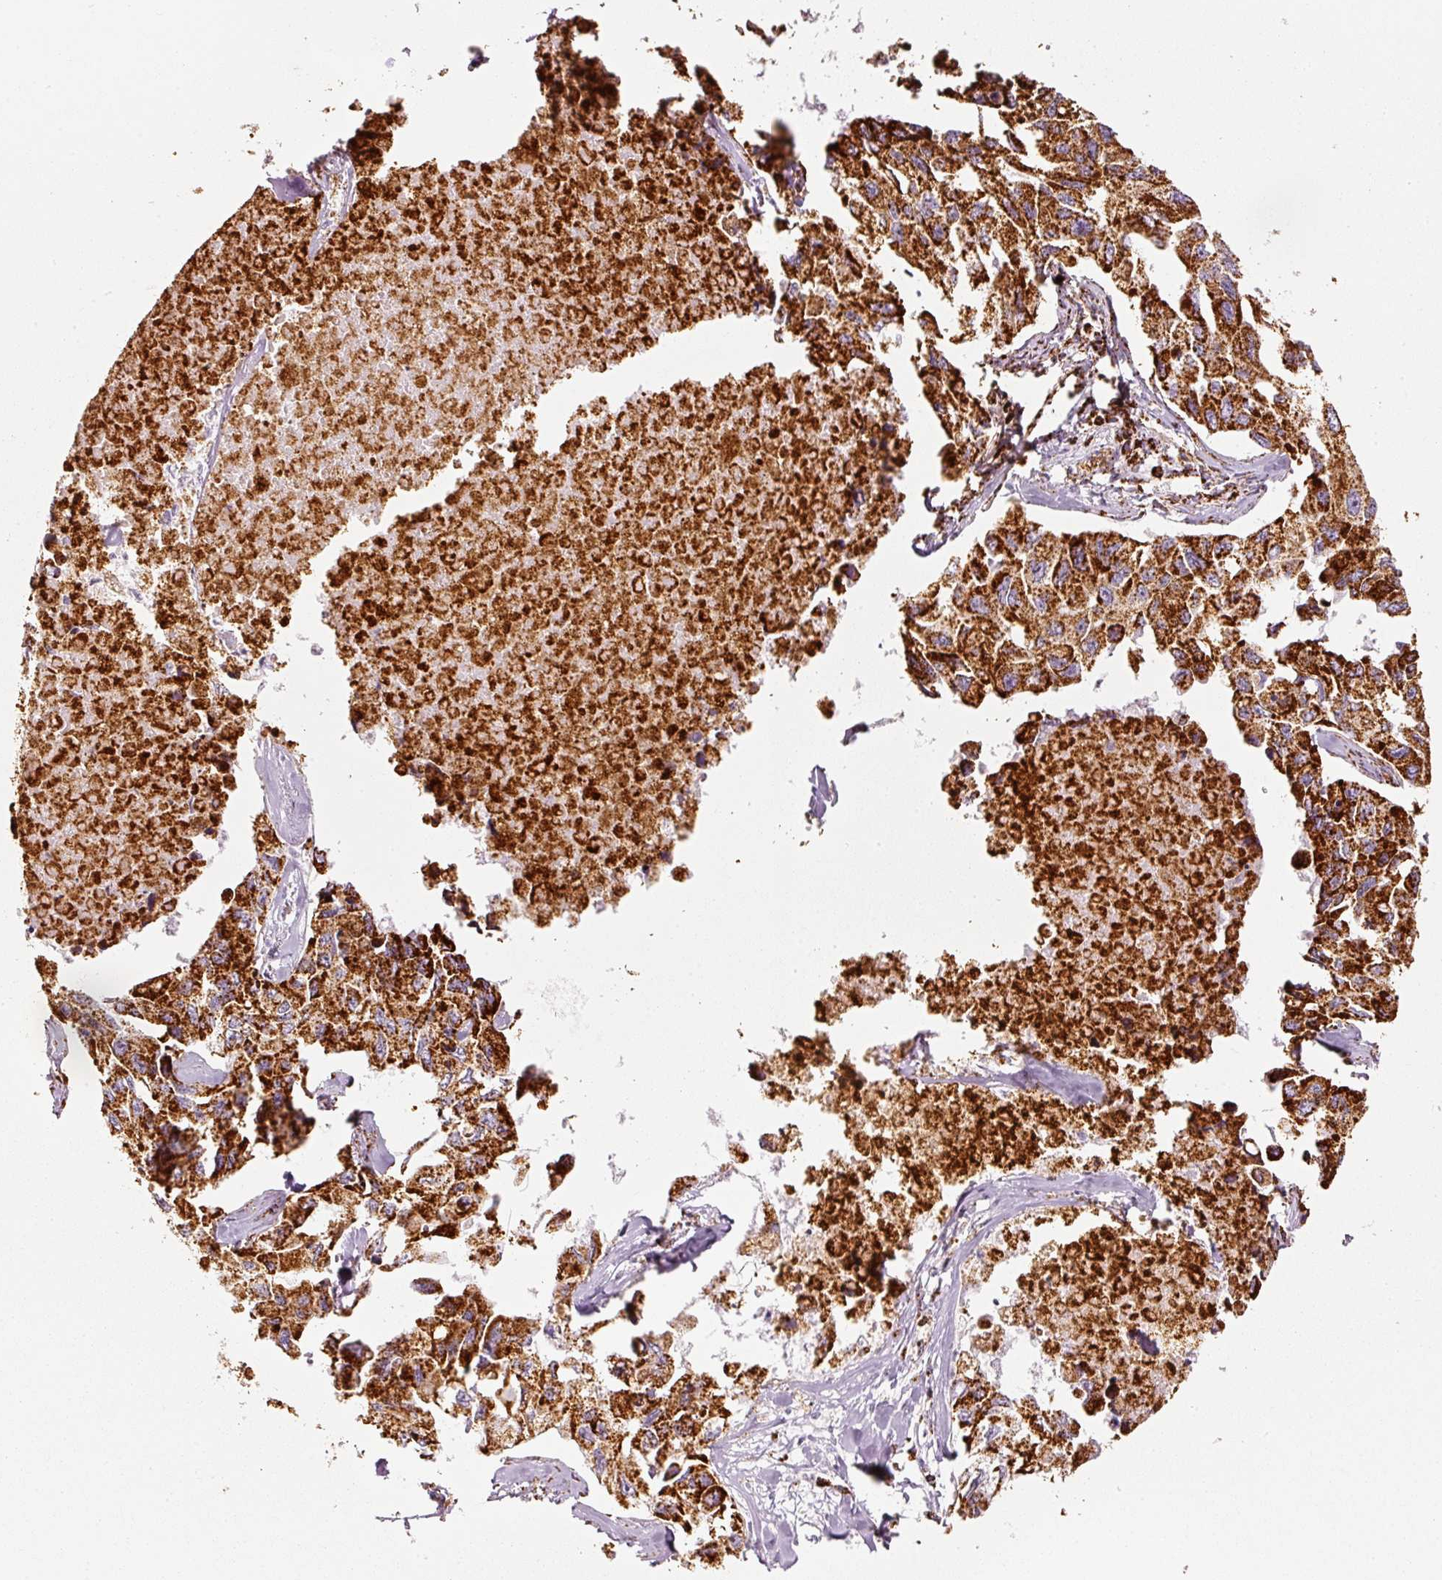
{"staining": {"intensity": "strong", "quantity": ">75%", "location": "cytoplasmic/membranous"}, "tissue": "lung cancer", "cell_type": "Tumor cells", "image_type": "cancer", "snomed": [{"axis": "morphology", "description": "Adenocarcinoma, NOS"}, {"axis": "topography", "description": "Lung"}], "caption": "There is high levels of strong cytoplasmic/membranous staining in tumor cells of lung adenocarcinoma, as demonstrated by immunohistochemical staining (brown color).", "gene": "MT-CO2", "patient": {"sex": "male", "age": 64}}